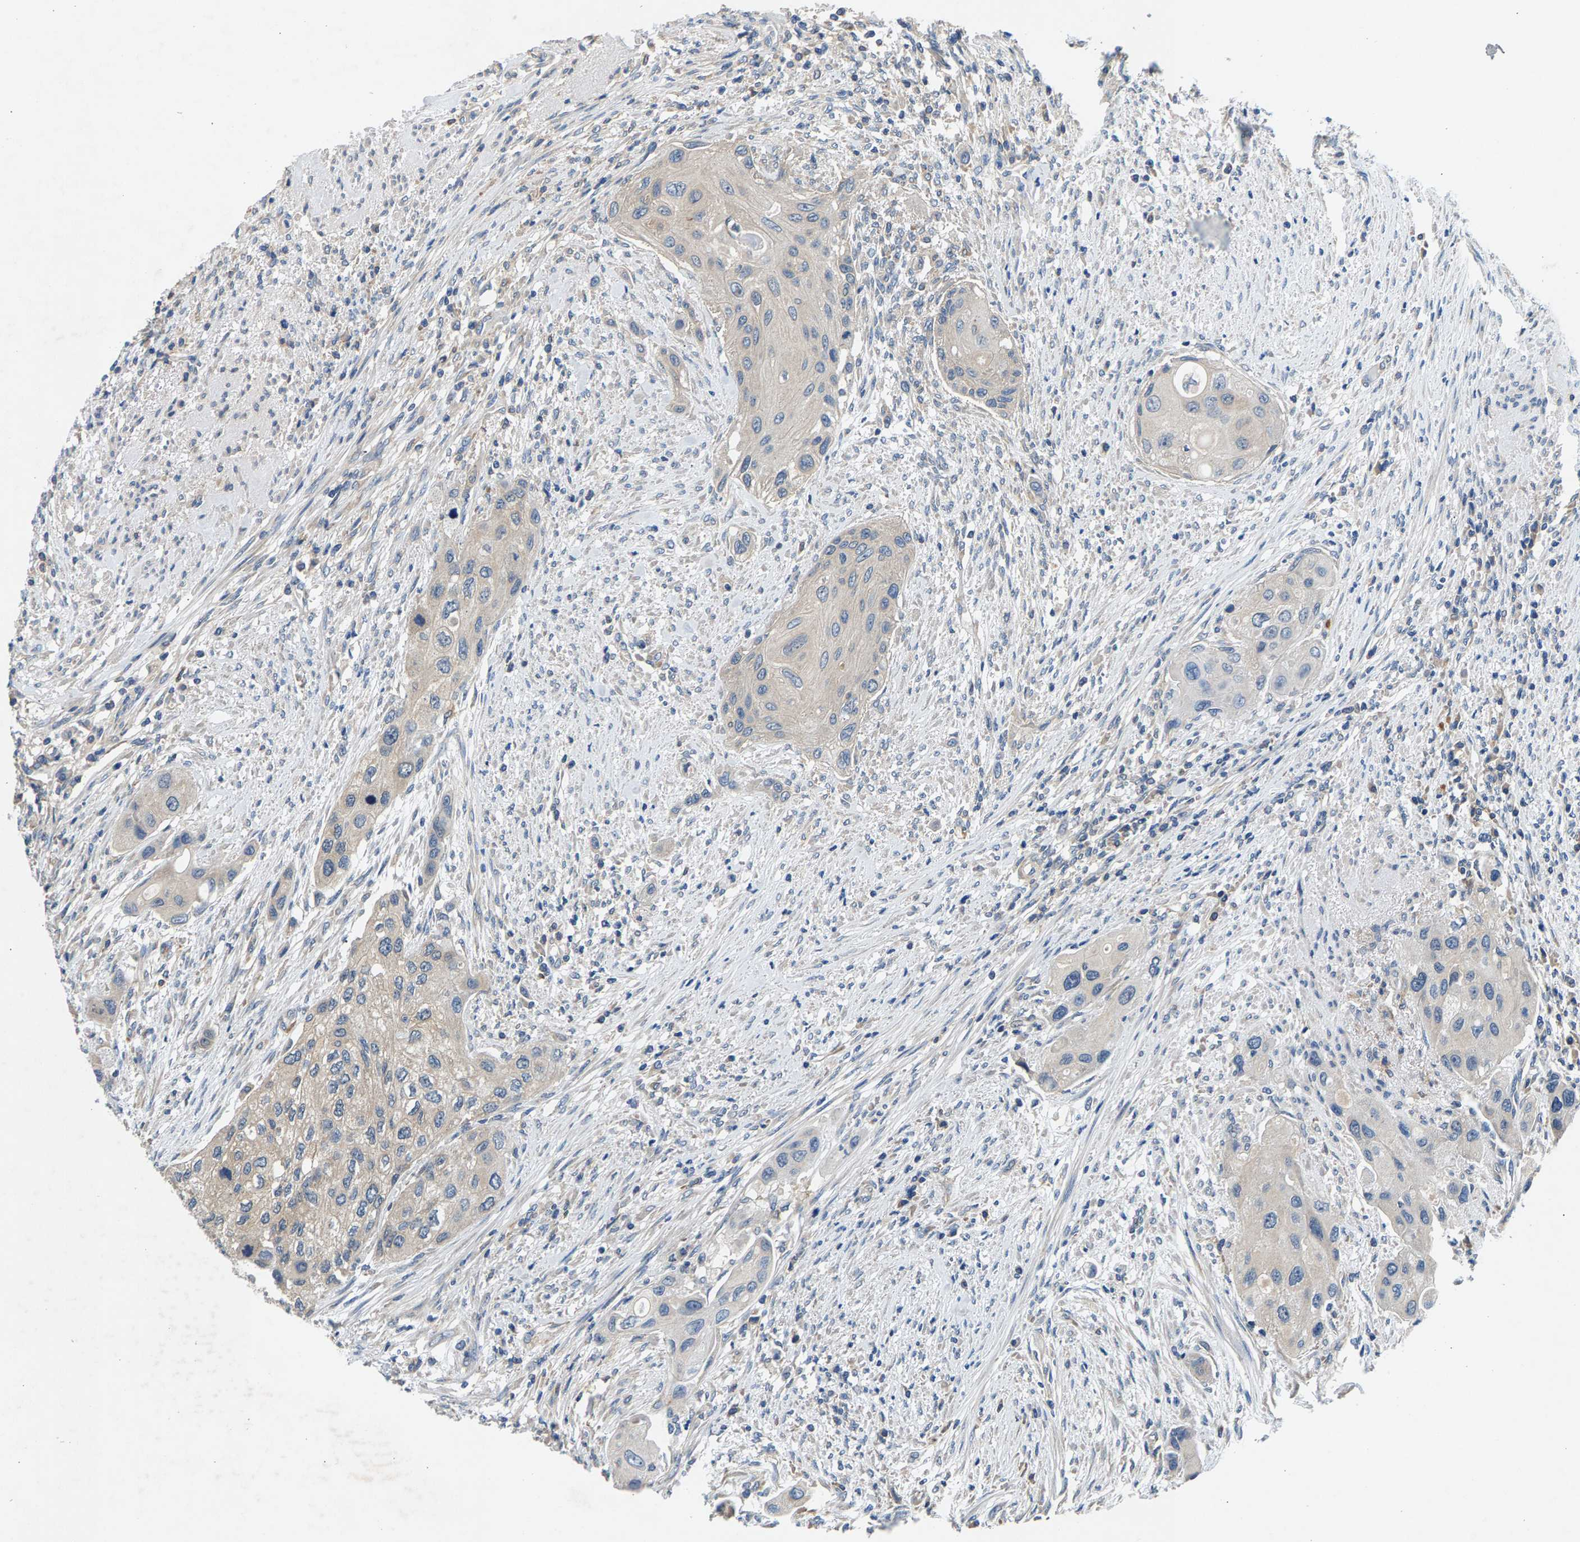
{"staining": {"intensity": "weak", "quantity": ">75%", "location": "cytoplasmic/membranous"}, "tissue": "urothelial cancer", "cell_type": "Tumor cells", "image_type": "cancer", "snomed": [{"axis": "morphology", "description": "Urothelial carcinoma, High grade"}, {"axis": "topography", "description": "Urinary bladder"}], "caption": "High-grade urothelial carcinoma stained with a protein marker displays weak staining in tumor cells.", "gene": "NT5C", "patient": {"sex": "female", "age": 56}}